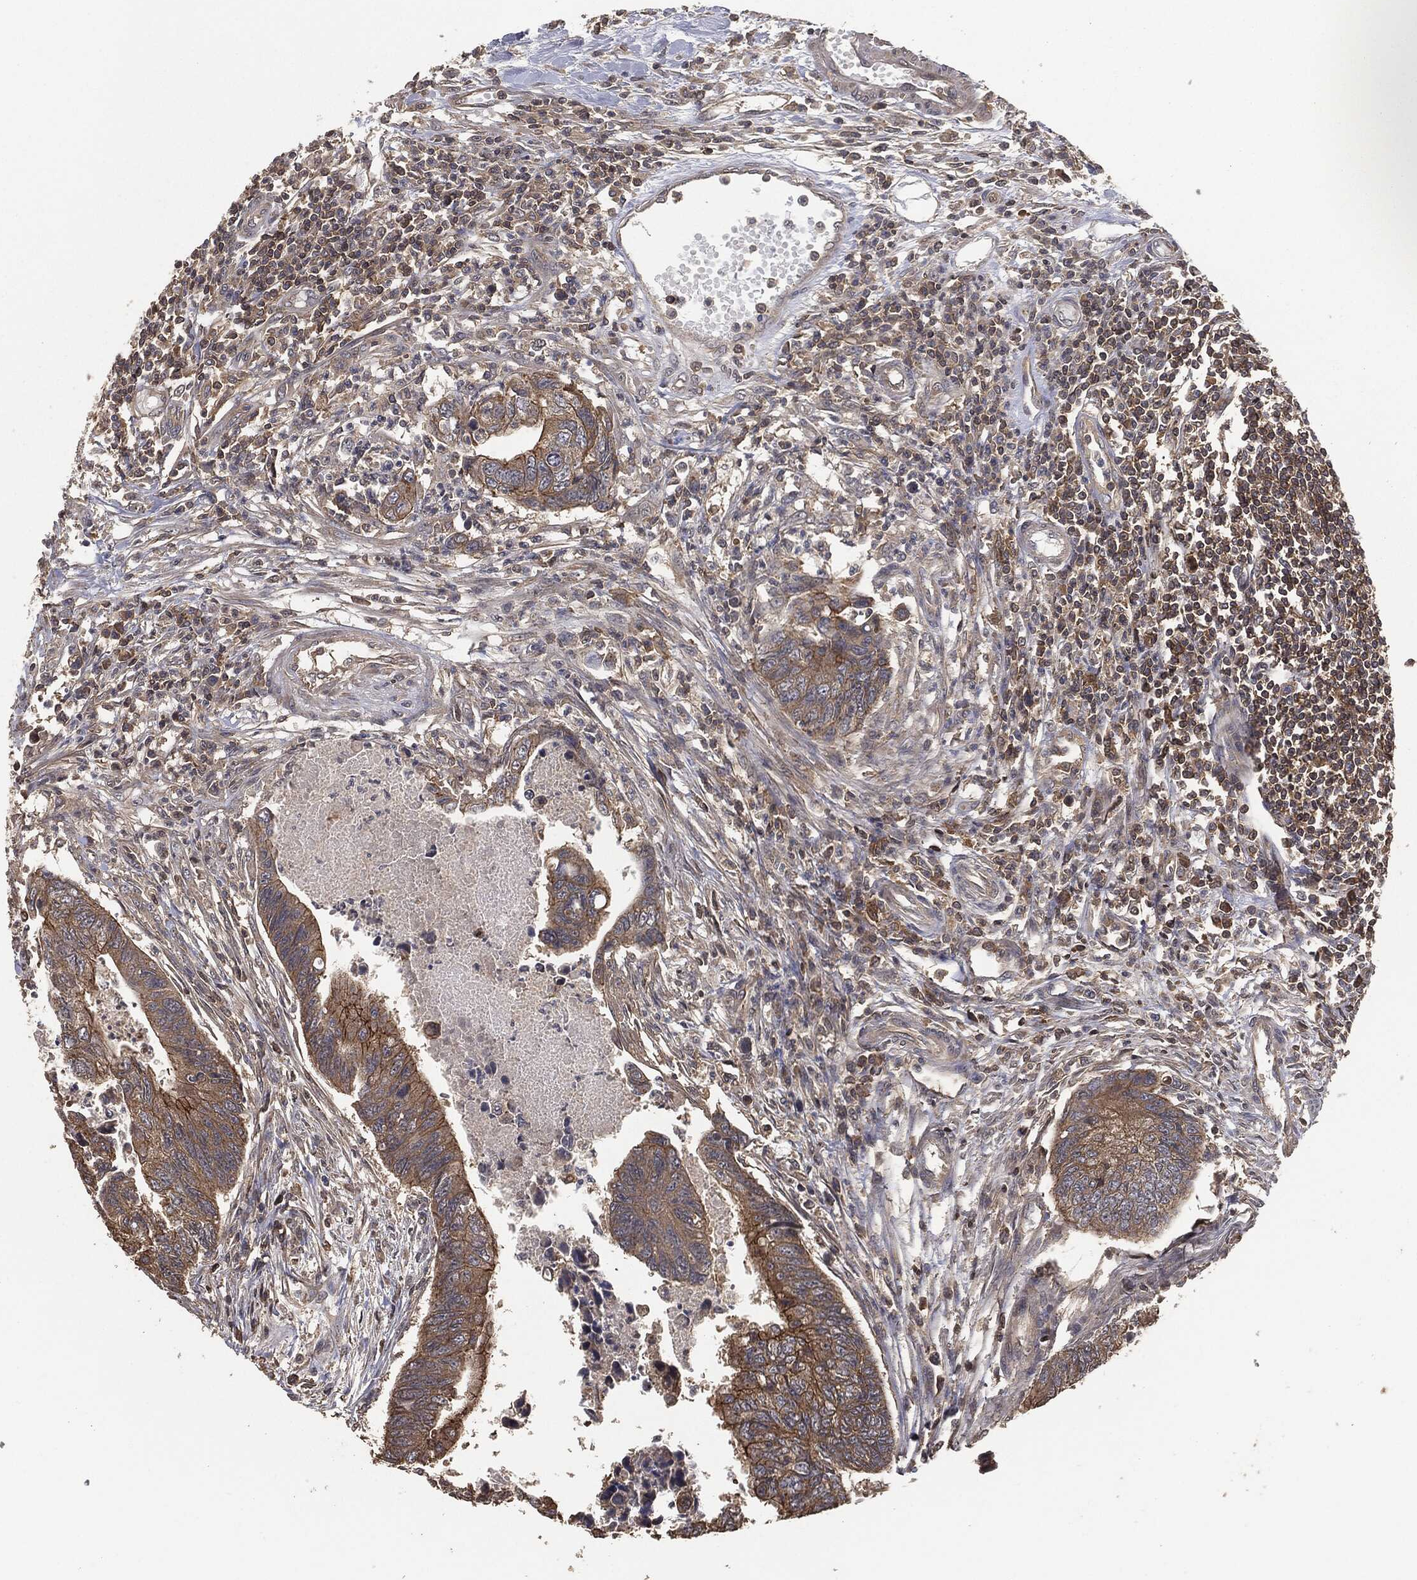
{"staining": {"intensity": "moderate", "quantity": "25%-75%", "location": "cytoplasmic/membranous"}, "tissue": "colorectal cancer", "cell_type": "Tumor cells", "image_type": "cancer", "snomed": [{"axis": "morphology", "description": "Adenocarcinoma, NOS"}, {"axis": "topography", "description": "Colon"}], "caption": "IHC photomicrograph of colorectal adenocarcinoma stained for a protein (brown), which shows medium levels of moderate cytoplasmic/membranous staining in approximately 25%-75% of tumor cells.", "gene": "ERBIN", "patient": {"sex": "female", "age": 65}}